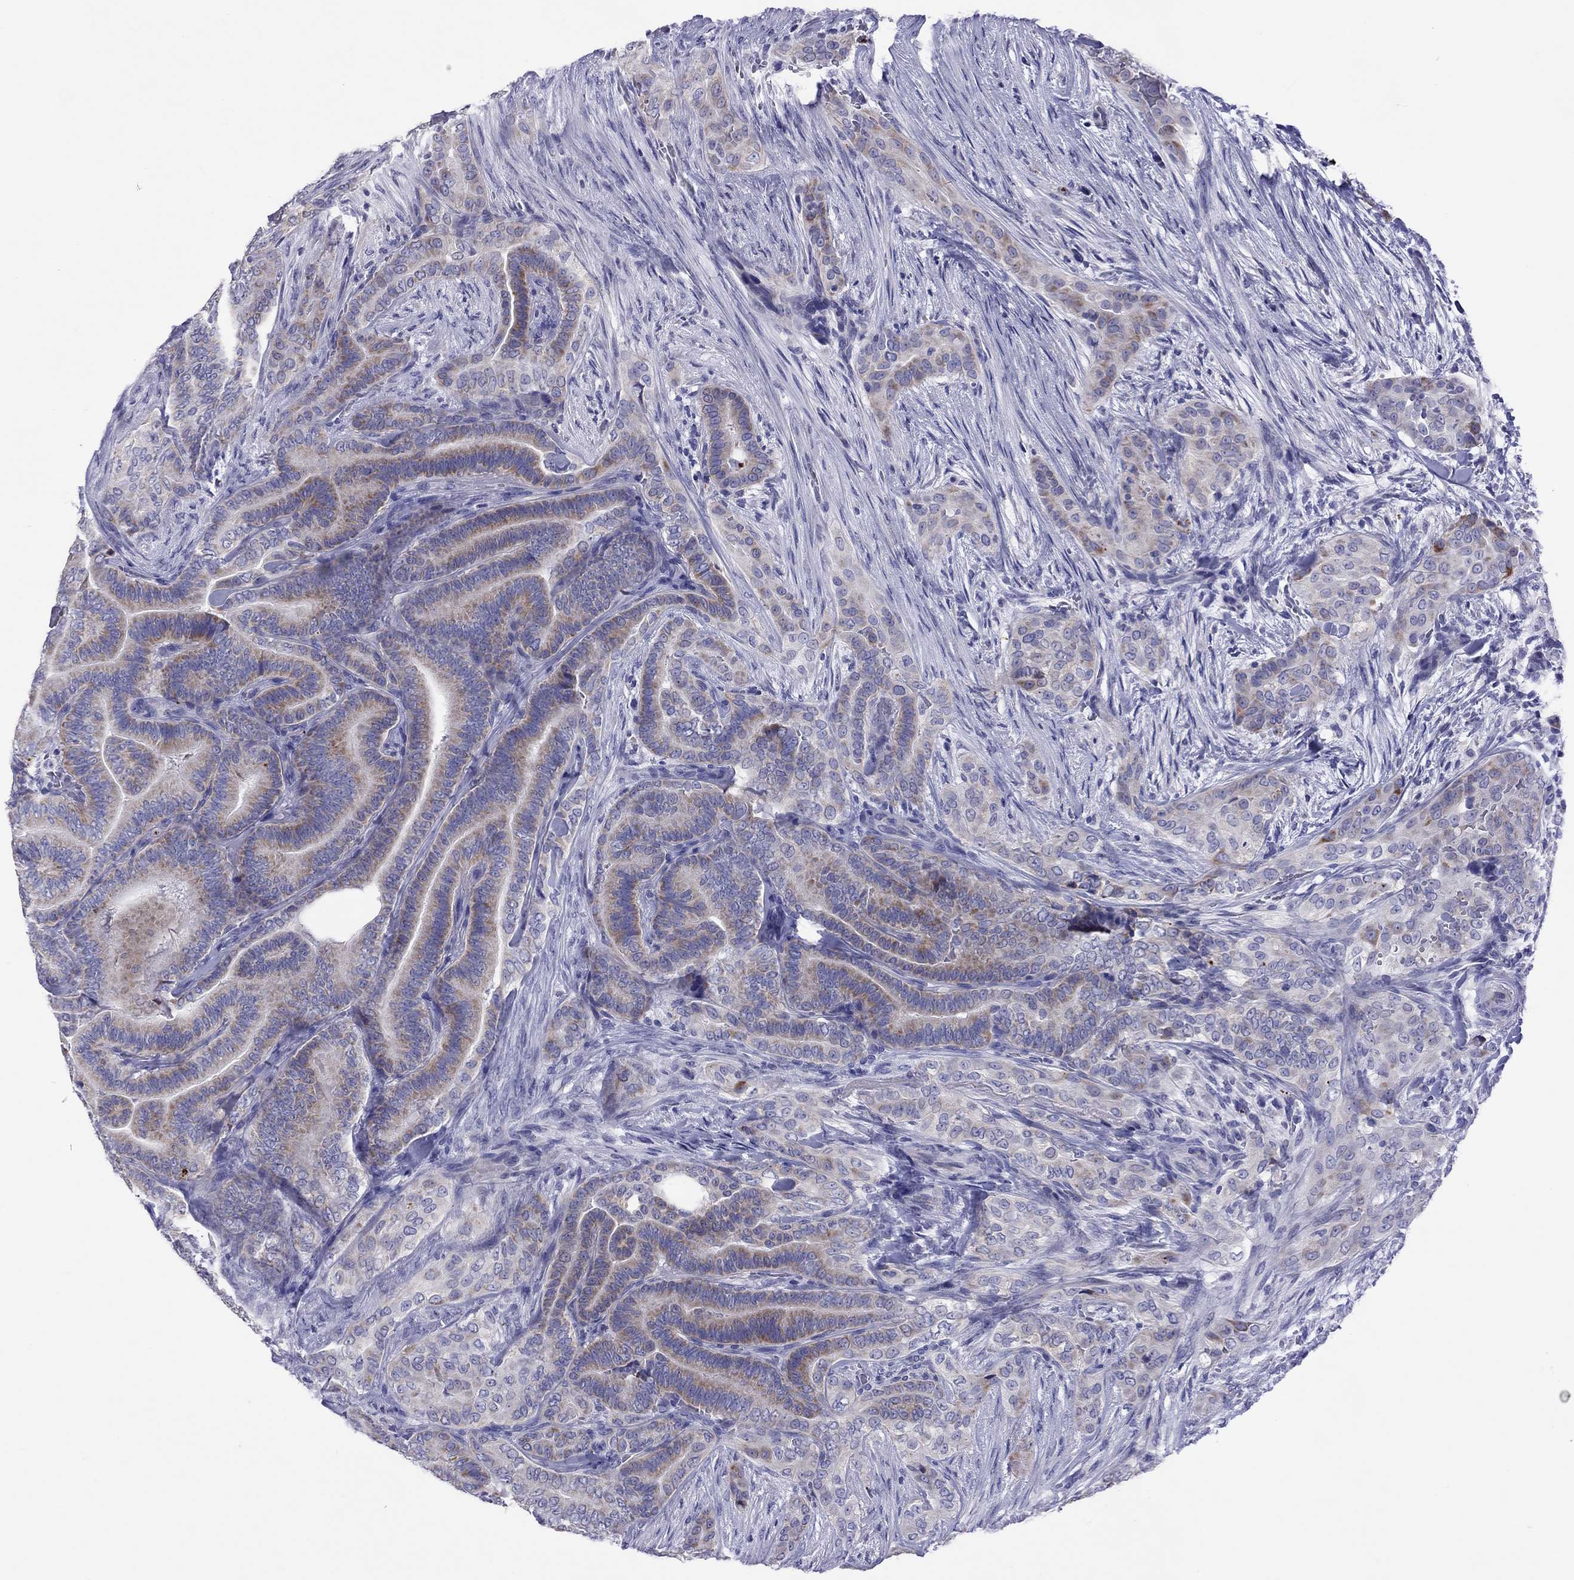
{"staining": {"intensity": "weak", "quantity": "<25%", "location": "cytoplasmic/membranous"}, "tissue": "thyroid cancer", "cell_type": "Tumor cells", "image_type": "cancer", "snomed": [{"axis": "morphology", "description": "Papillary adenocarcinoma, NOS"}, {"axis": "topography", "description": "Thyroid gland"}], "caption": "Thyroid cancer (papillary adenocarcinoma) was stained to show a protein in brown. There is no significant expression in tumor cells. (Brightfield microscopy of DAB IHC at high magnification).", "gene": "COL9A1", "patient": {"sex": "male", "age": 61}}